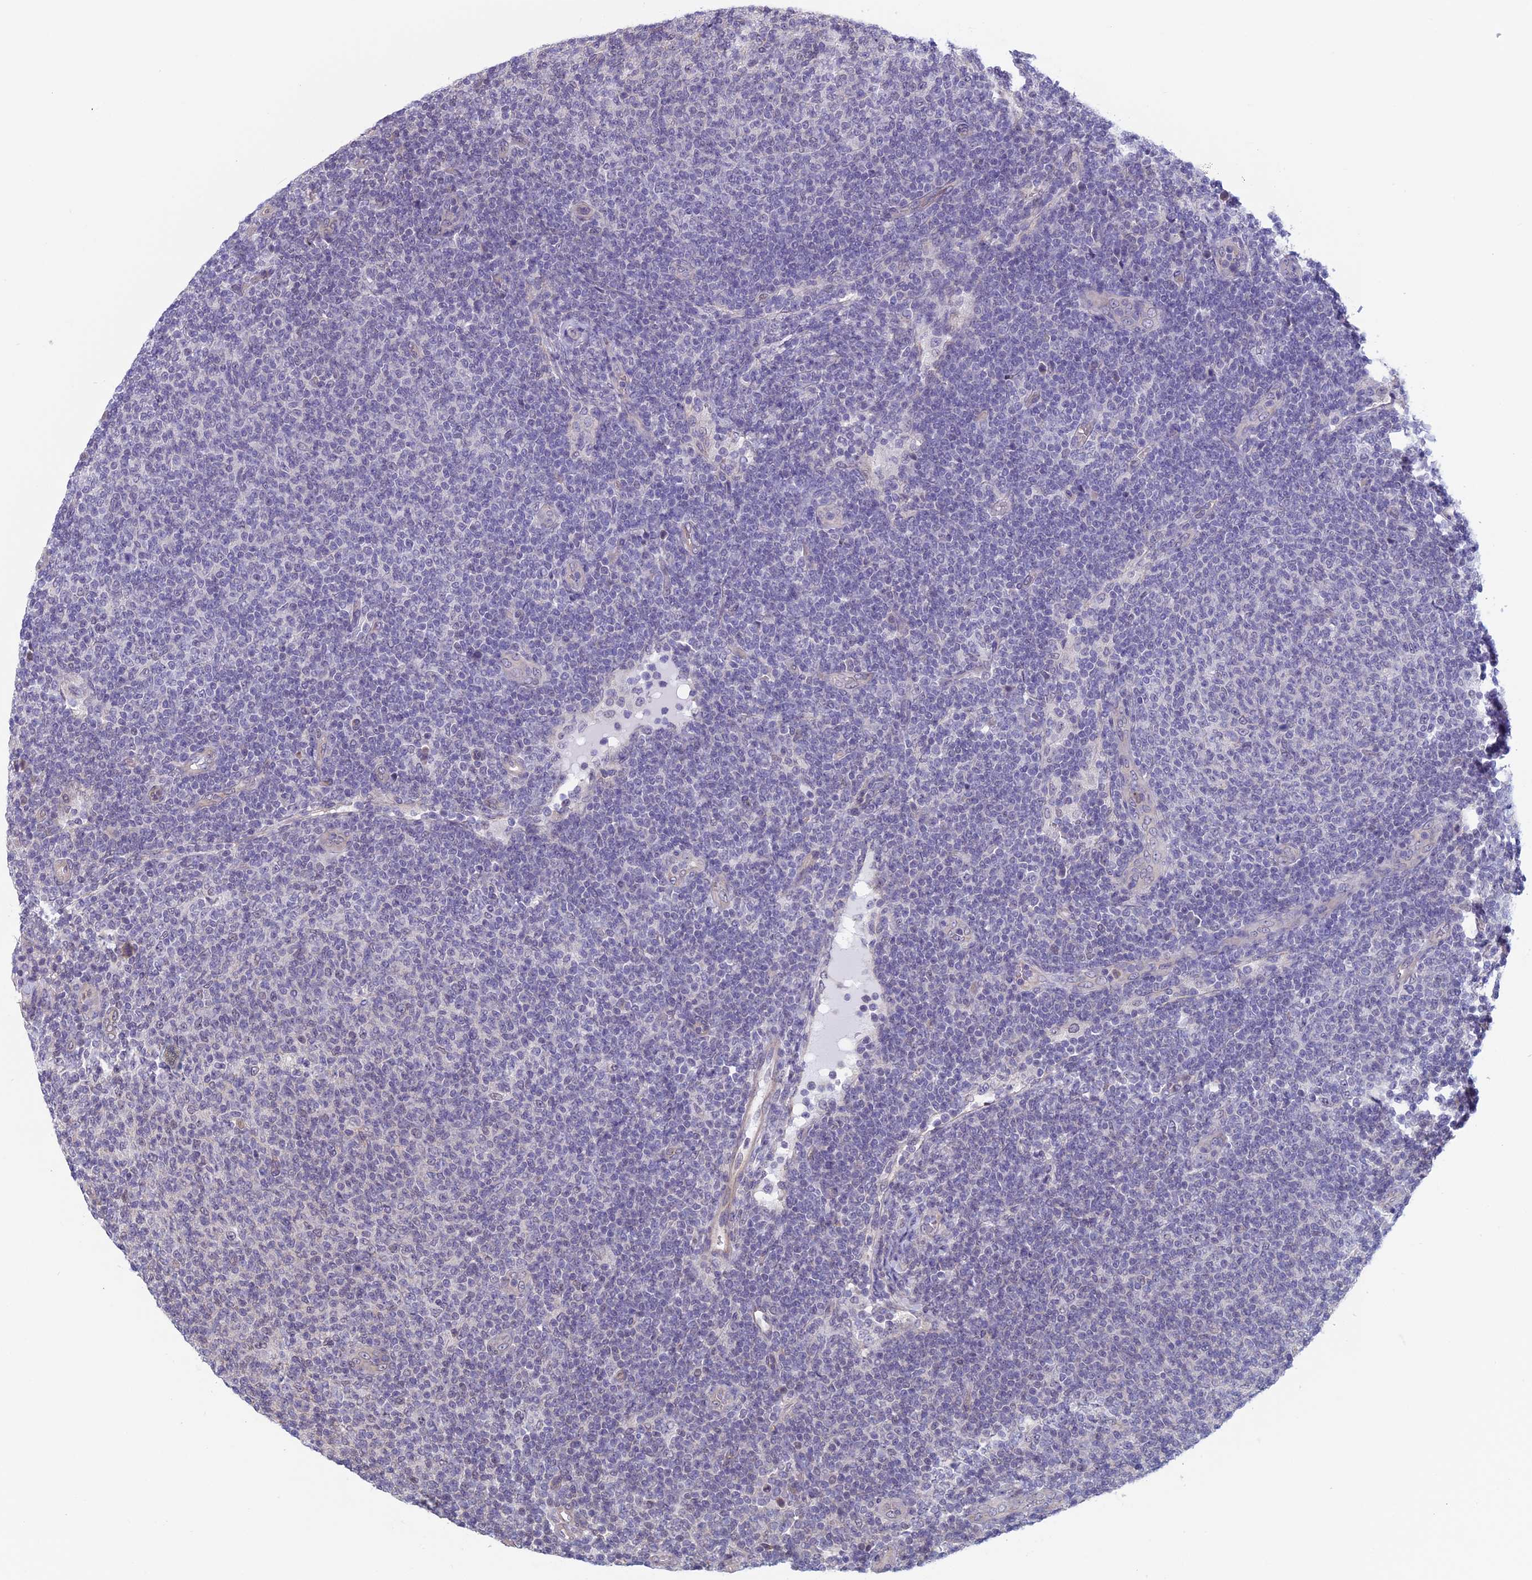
{"staining": {"intensity": "negative", "quantity": "none", "location": "none"}, "tissue": "lymphoma", "cell_type": "Tumor cells", "image_type": "cancer", "snomed": [{"axis": "morphology", "description": "Malignant lymphoma, non-Hodgkin's type, Low grade"}, {"axis": "topography", "description": "Lymph node"}], "caption": "Micrograph shows no significant protein expression in tumor cells of lymphoma. (DAB (3,3'-diaminobenzidine) immunohistochemistry (IHC) visualized using brightfield microscopy, high magnification).", "gene": "SLC1A6", "patient": {"sex": "male", "age": 66}}